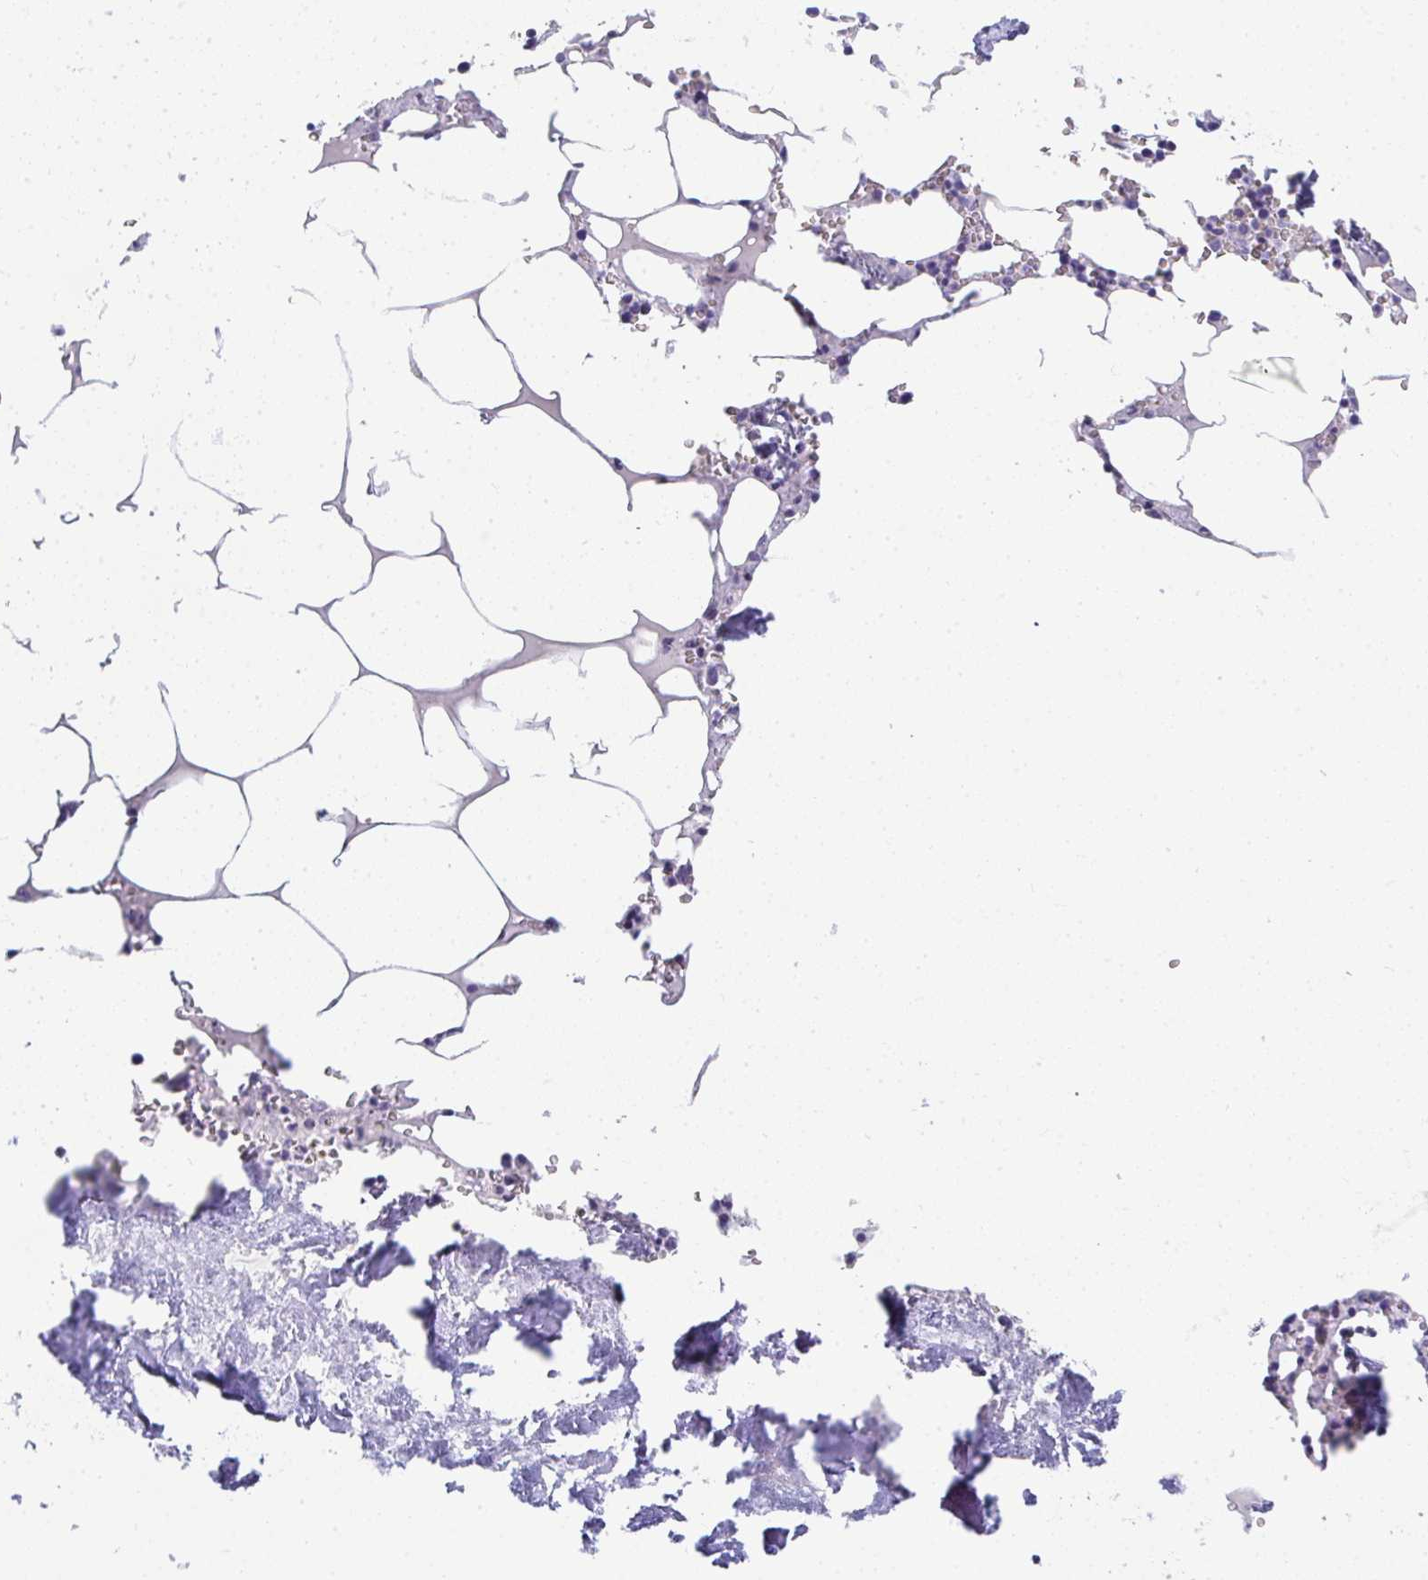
{"staining": {"intensity": "negative", "quantity": "none", "location": "none"}, "tissue": "bone marrow", "cell_type": "Hematopoietic cells", "image_type": "normal", "snomed": [{"axis": "morphology", "description": "Normal tissue, NOS"}, {"axis": "topography", "description": "Bone marrow"}], "caption": "High magnification brightfield microscopy of benign bone marrow stained with DAB (3,3'-diaminobenzidine) (brown) and counterstained with hematoxylin (blue): hematopoietic cells show no significant positivity. Brightfield microscopy of immunohistochemistry (IHC) stained with DAB (brown) and hematoxylin (blue), captured at high magnification.", "gene": "TTC30A", "patient": {"sex": "male", "age": 54}}